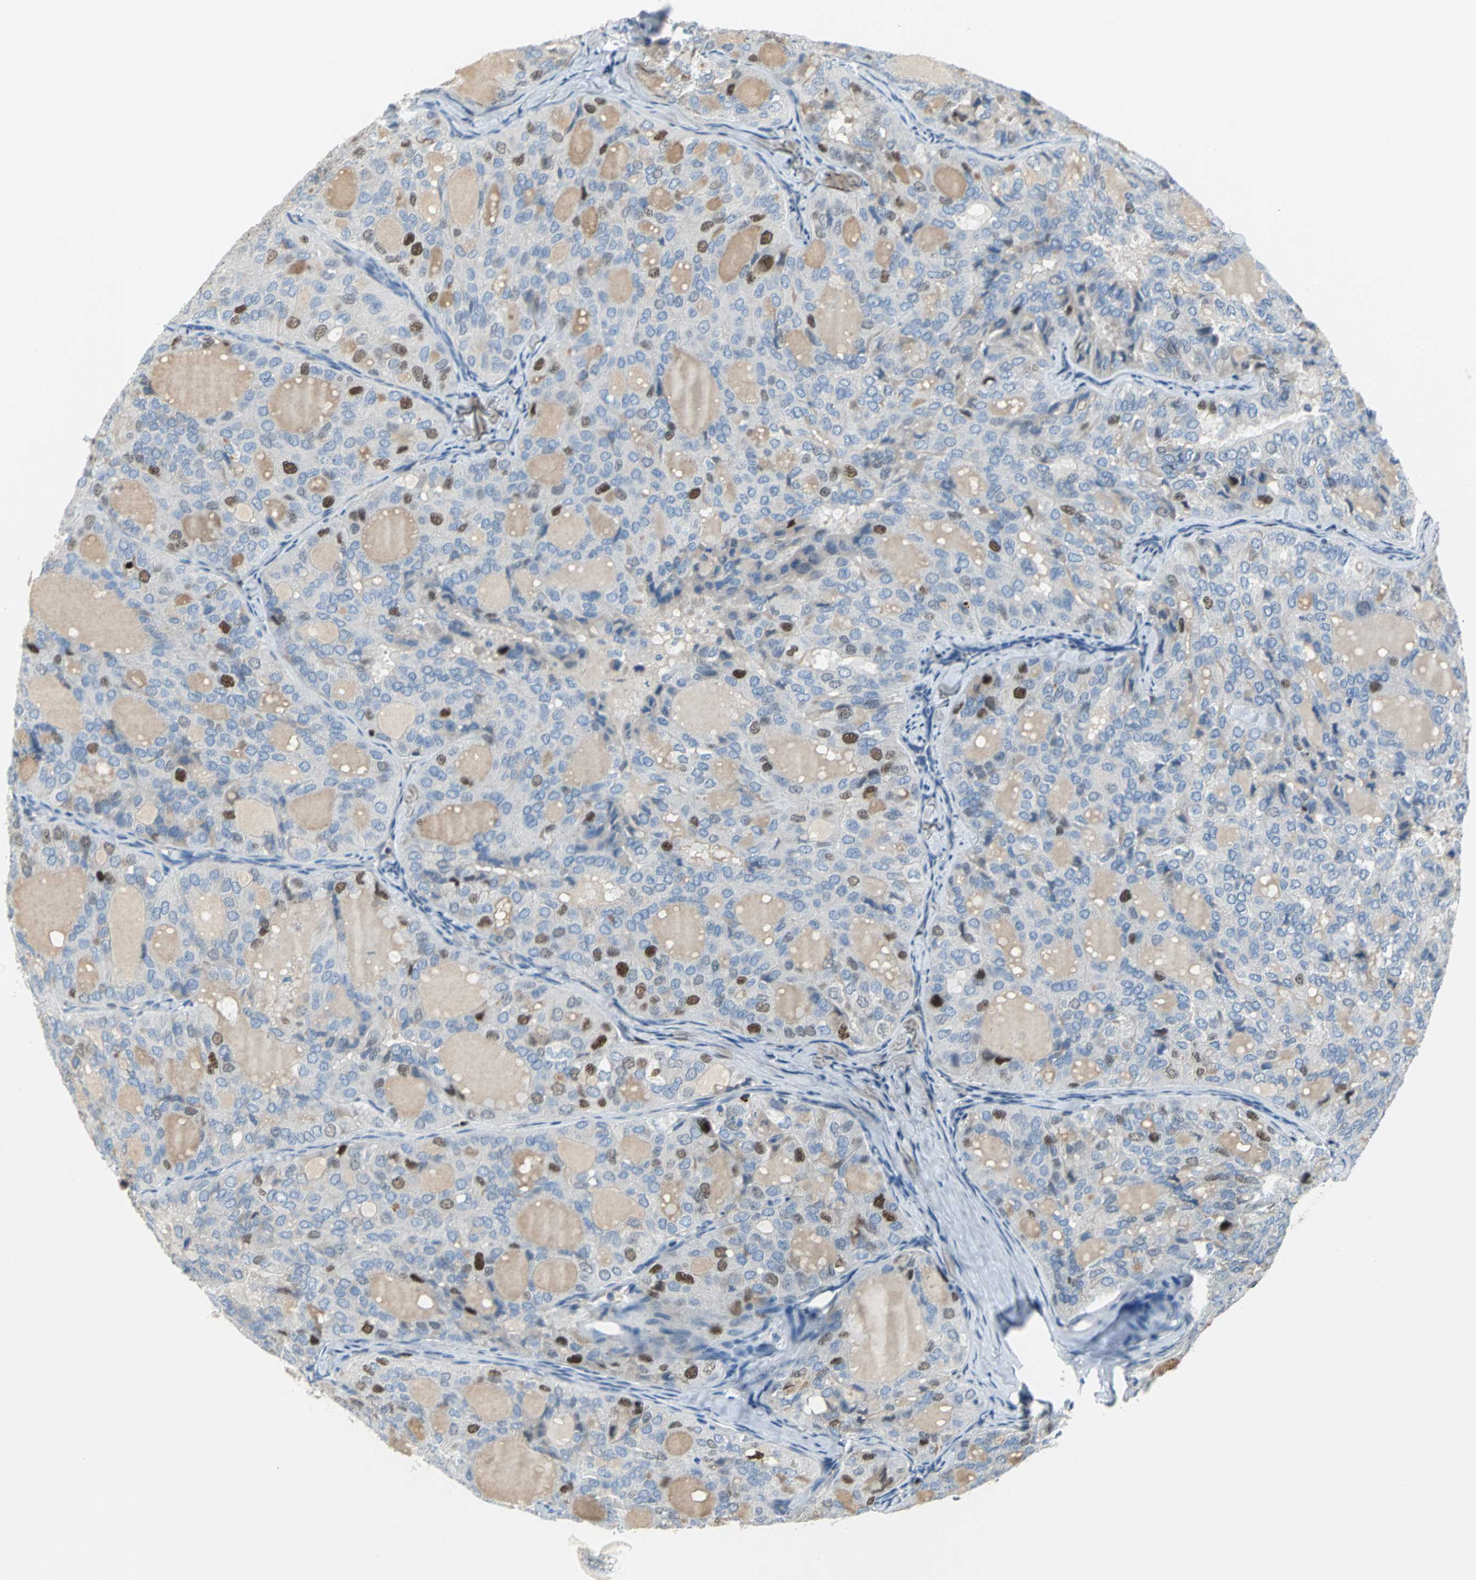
{"staining": {"intensity": "strong", "quantity": "<25%", "location": "cytoplasmic/membranous"}, "tissue": "thyroid cancer", "cell_type": "Tumor cells", "image_type": "cancer", "snomed": [{"axis": "morphology", "description": "Follicular adenoma carcinoma, NOS"}, {"axis": "topography", "description": "Thyroid gland"}], "caption": "Tumor cells show medium levels of strong cytoplasmic/membranous staining in approximately <25% of cells in human thyroid cancer.", "gene": "MCM4", "patient": {"sex": "male", "age": 75}}